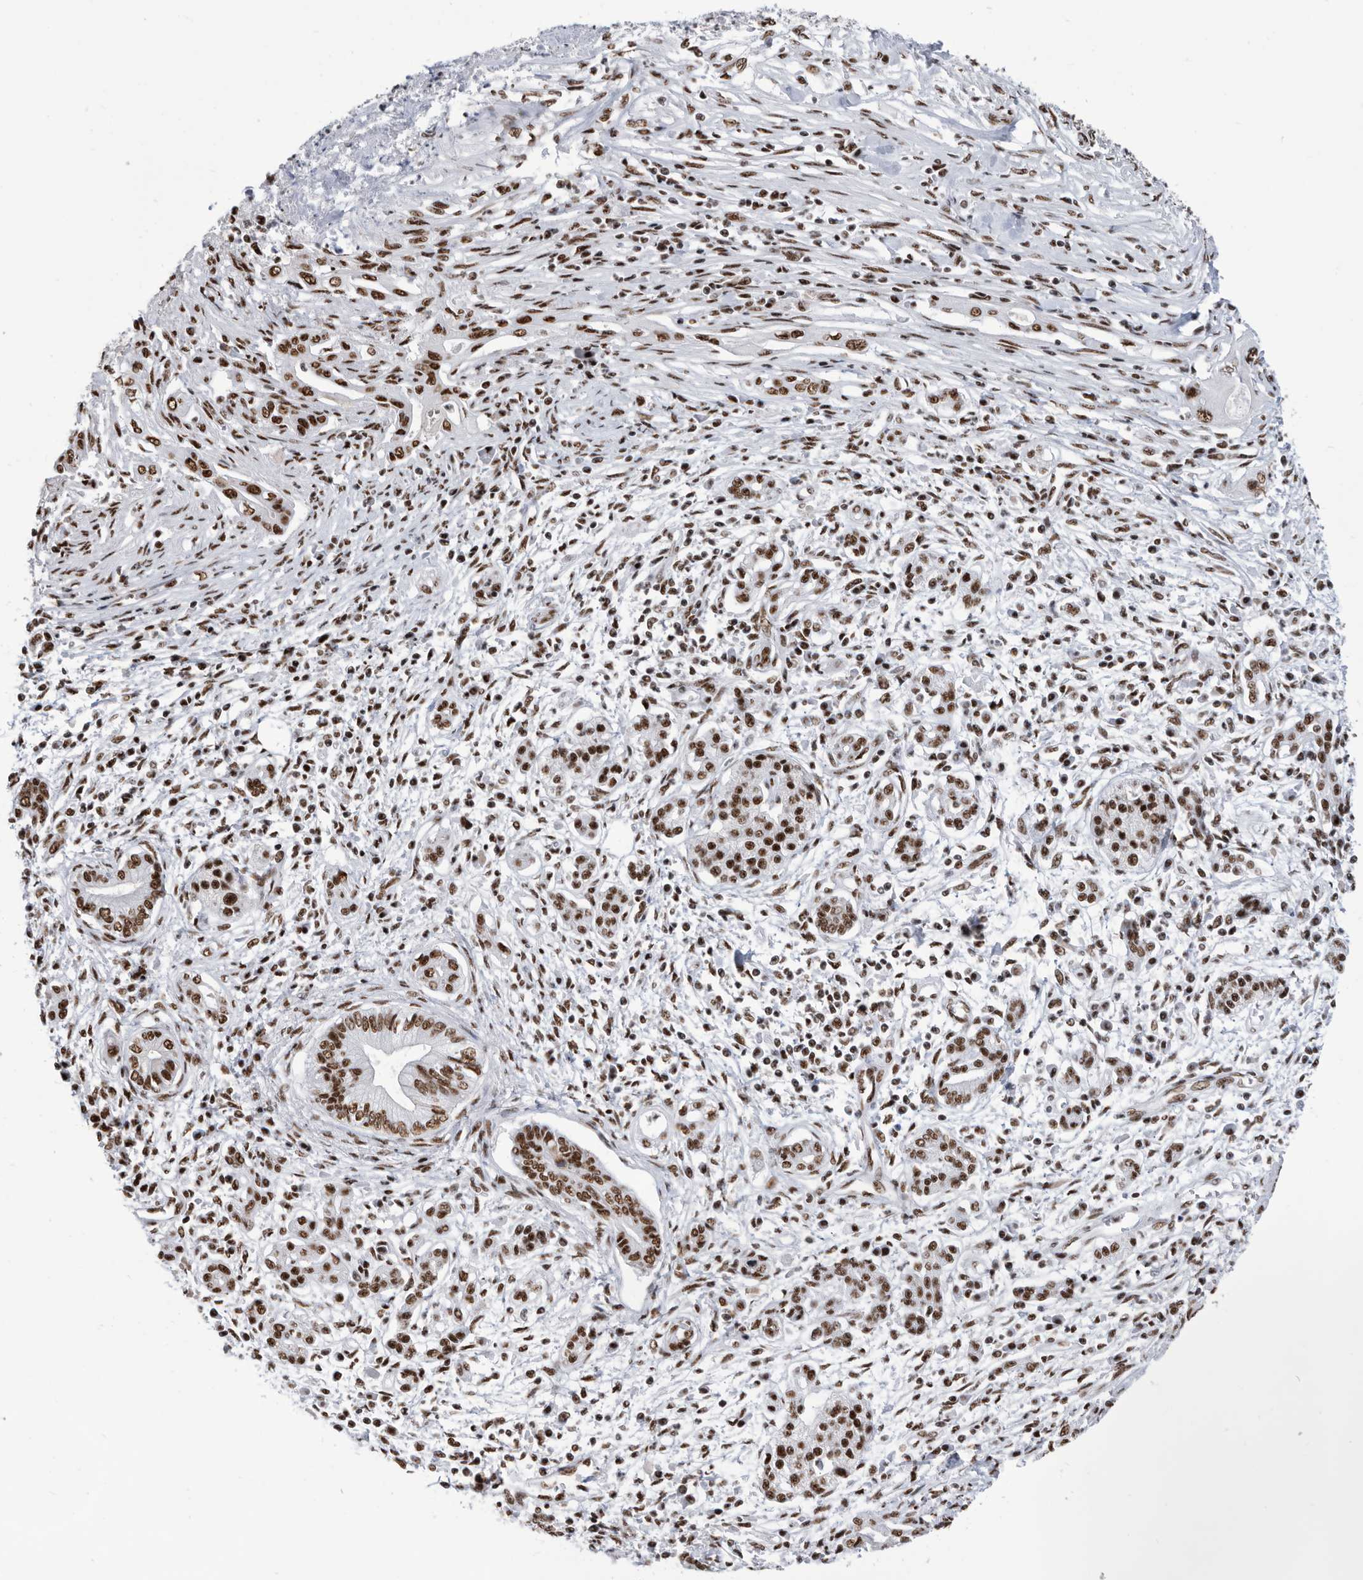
{"staining": {"intensity": "strong", "quantity": ">75%", "location": "nuclear"}, "tissue": "pancreatic cancer", "cell_type": "Tumor cells", "image_type": "cancer", "snomed": [{"axis": "morphology", "description": "Adenocarcinoma, NOS"}, {"axis": "topography", "description": "Pancreas"}], "caption": "Protein expression analysis of human adenocarcinoma (pancreatic) reveals strong nuclear staining in approximately >75% of tumor cells.", "gene": "SF3A1", "patient": {"sex": "male", "age": 58}}